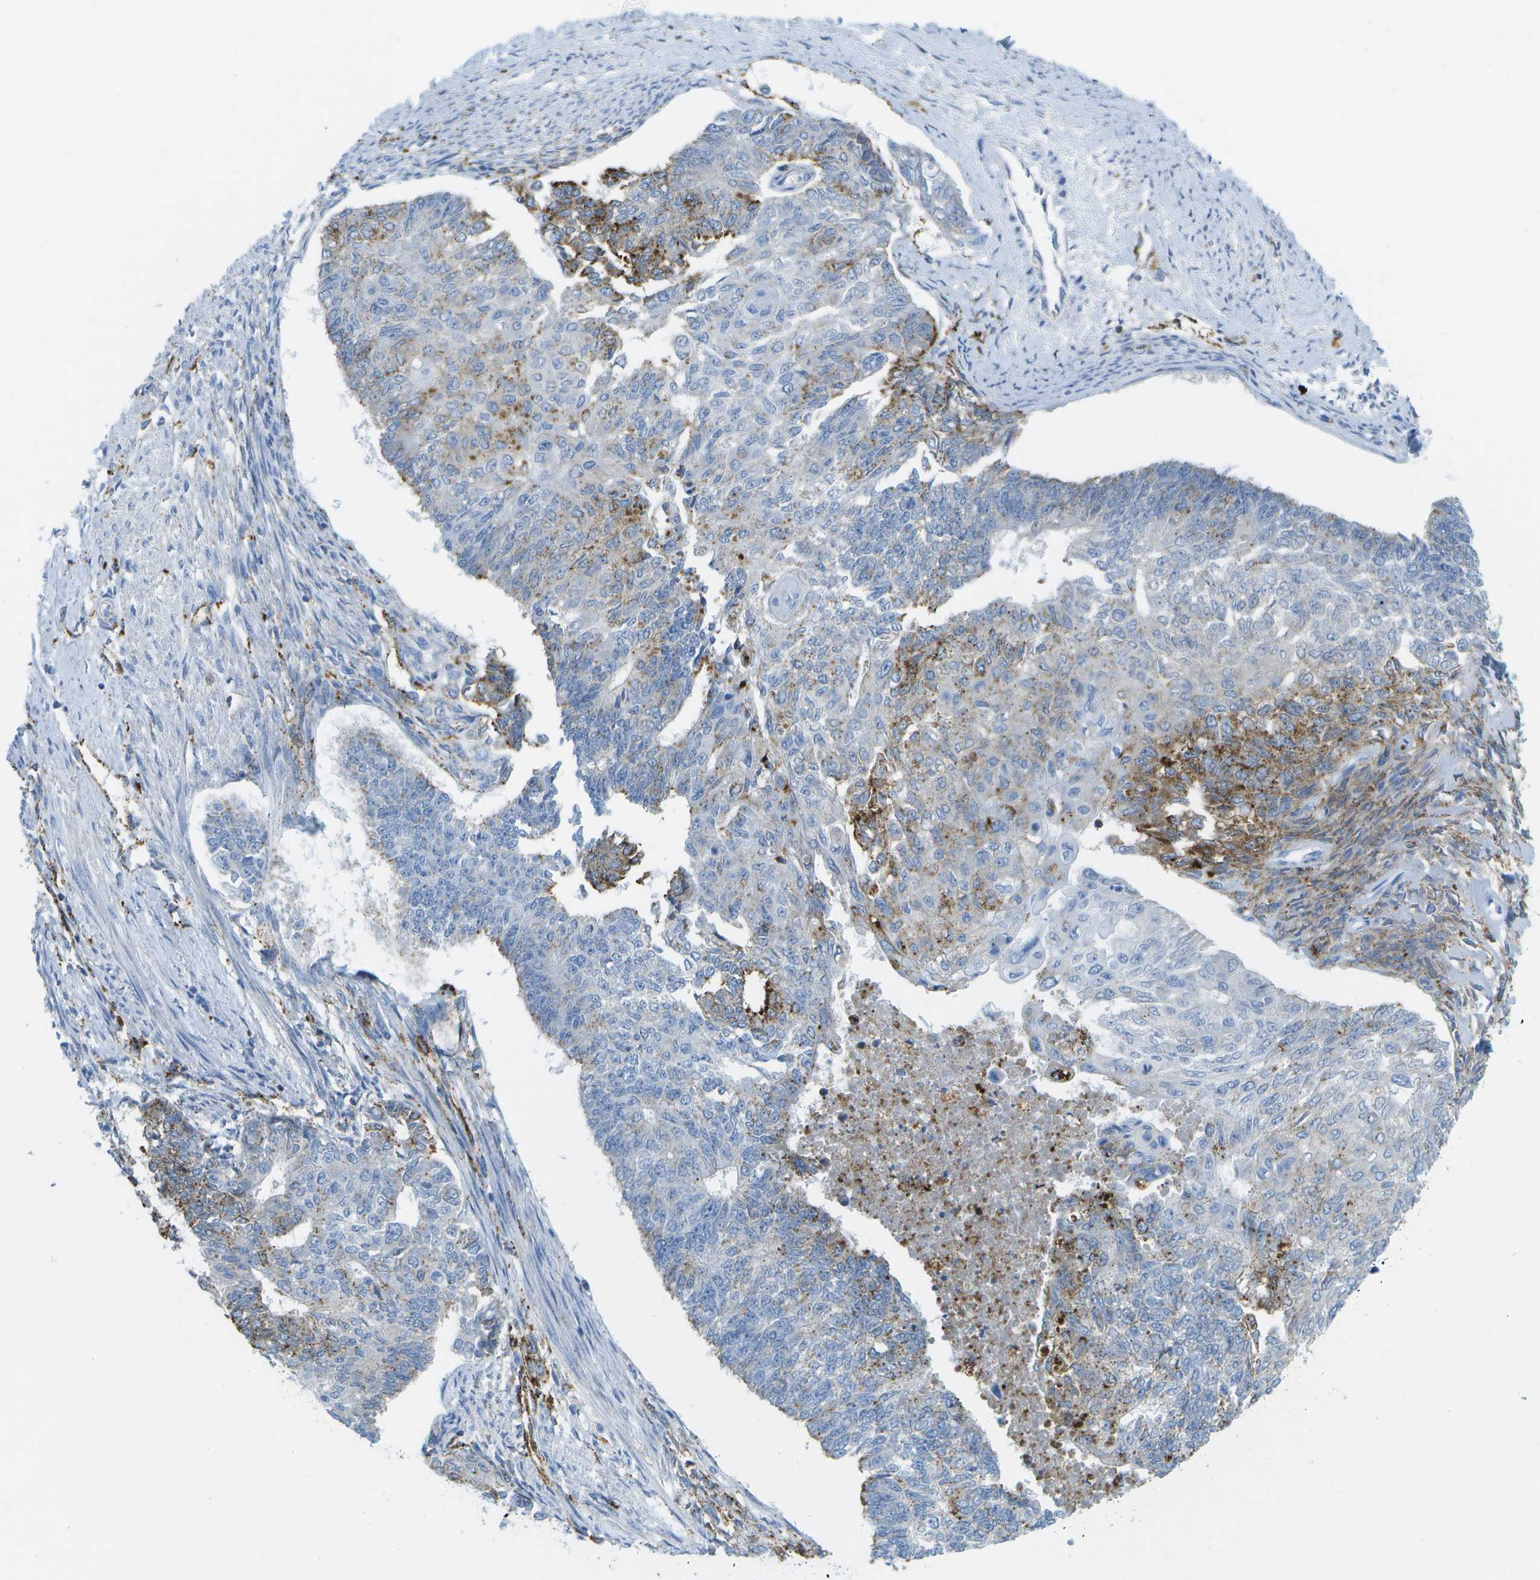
{"staining": {"intensity": "moderate", "quantity": "<25%", "location": "cytoplasmic/membranous"}, "tissue": "endometrial cancer", "cell_type": "Tumor cells", "image_type": "cancer", "snomed": [{"axis": "morphology", "description": "Adenocarcinoma, NOS"}, {"axis": "topography", "description": "Endometrium"}], "caption": "The image exhibits a brown stain indicating the presence of a protein in the cytoplasmic/membranous of tumor cells in adenocarcinoma (endometrial). (Brightfield microscopy of DAB IHC at high magnification).", "gene": "PRCP", "patient": {"sex": "female", "age": 32}}